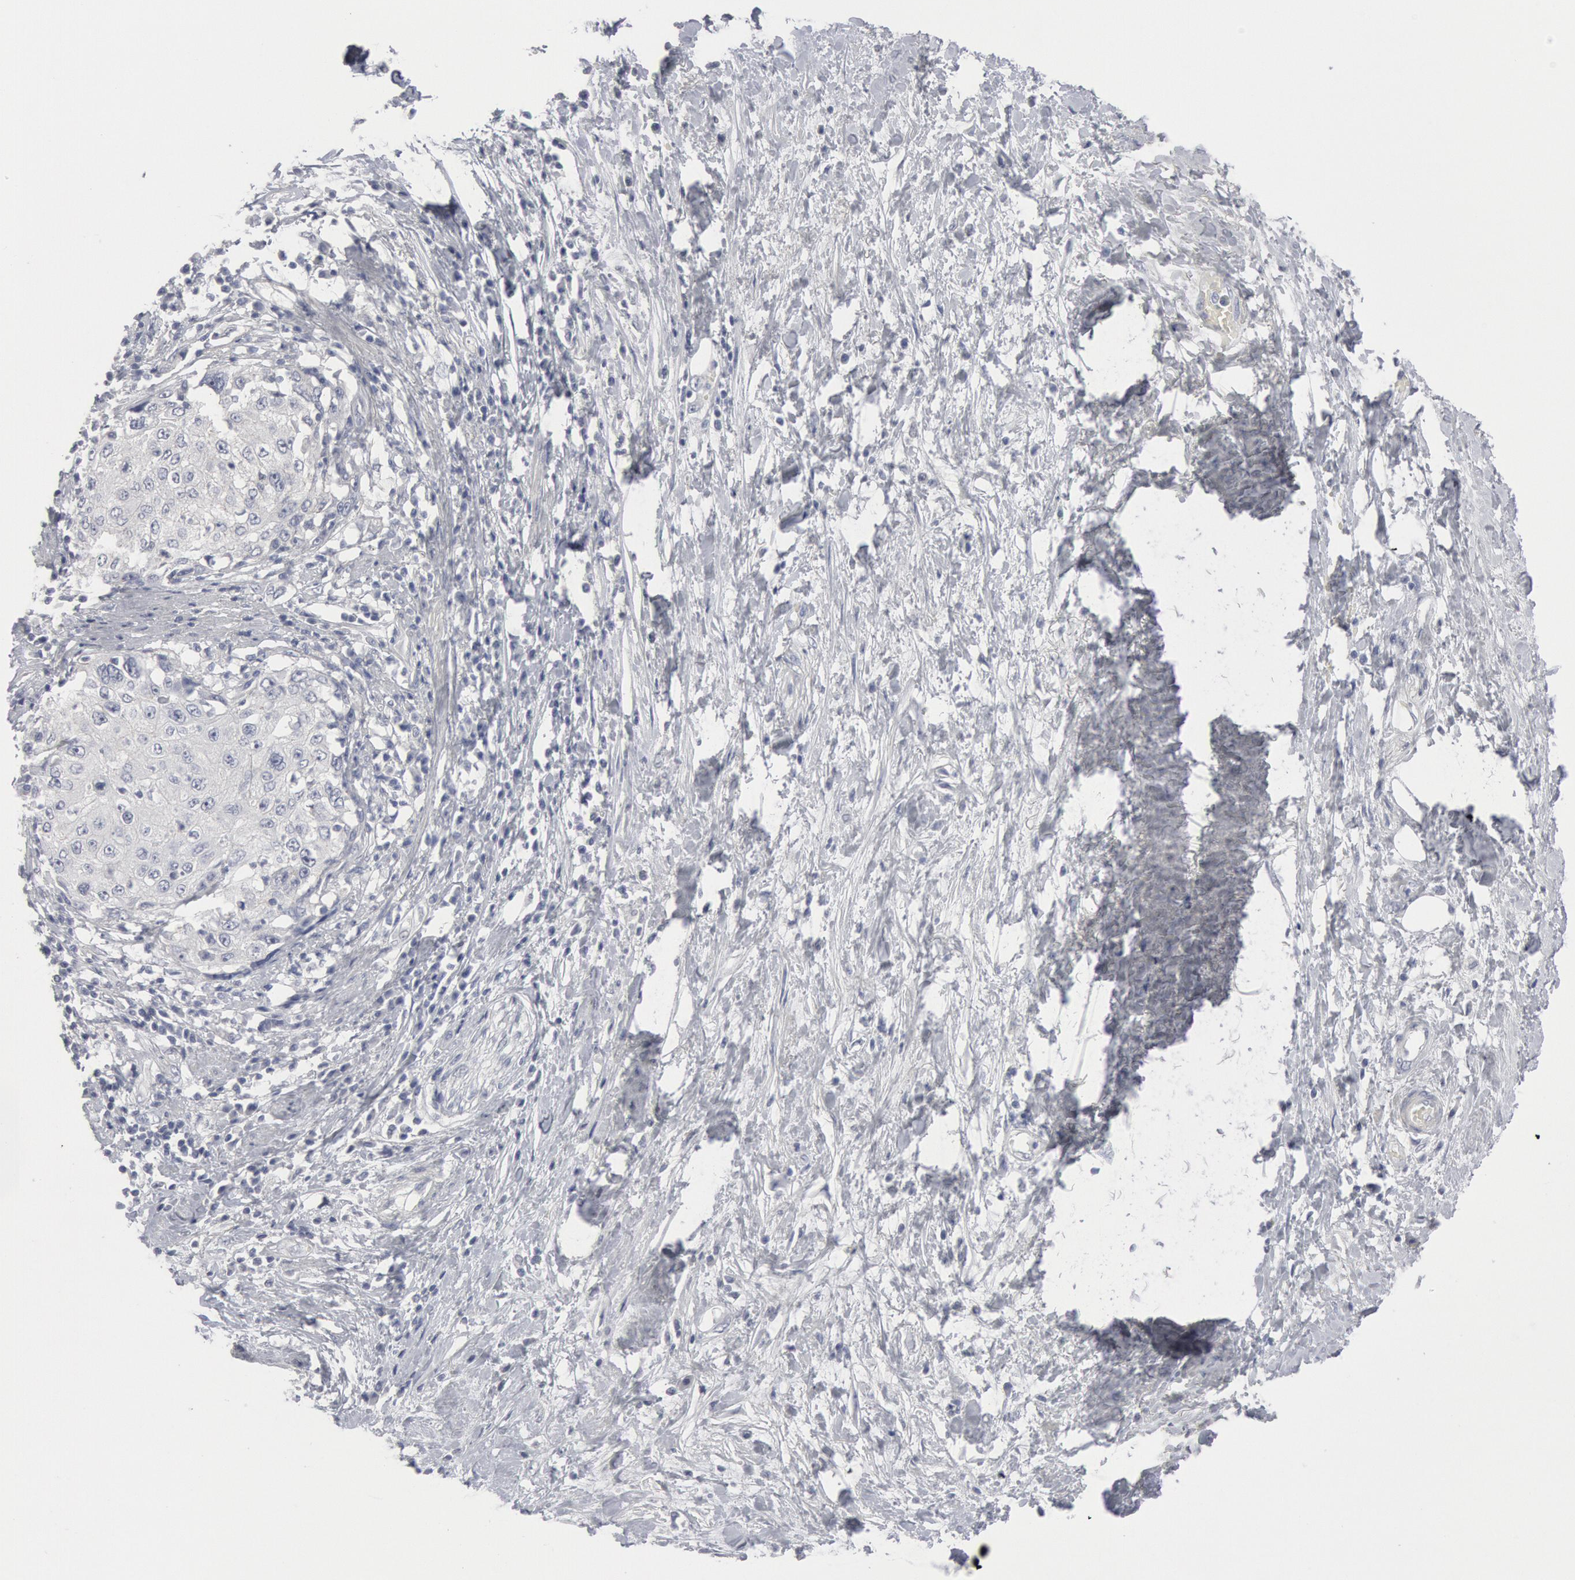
{"staining": {"intensity": "negative", "quantity": "none", "location": "none"}, "tissue": "cervical cancer", "cell_type": "Tumor cells", "image_type": "cancer", "snomed": [{"axis": "morphology", "description": "Squamous cell carcinoma, NOS"}, {"axis": "topography", "description": "Cervix"}], "caption": "IHC photomicrograph of squamous cell carcinoma (cervical) stained for a protein (brown), which shows no expression in tumor cells.", "gene": "DMC1", "patient": {"sex": "female", "age": 57}}